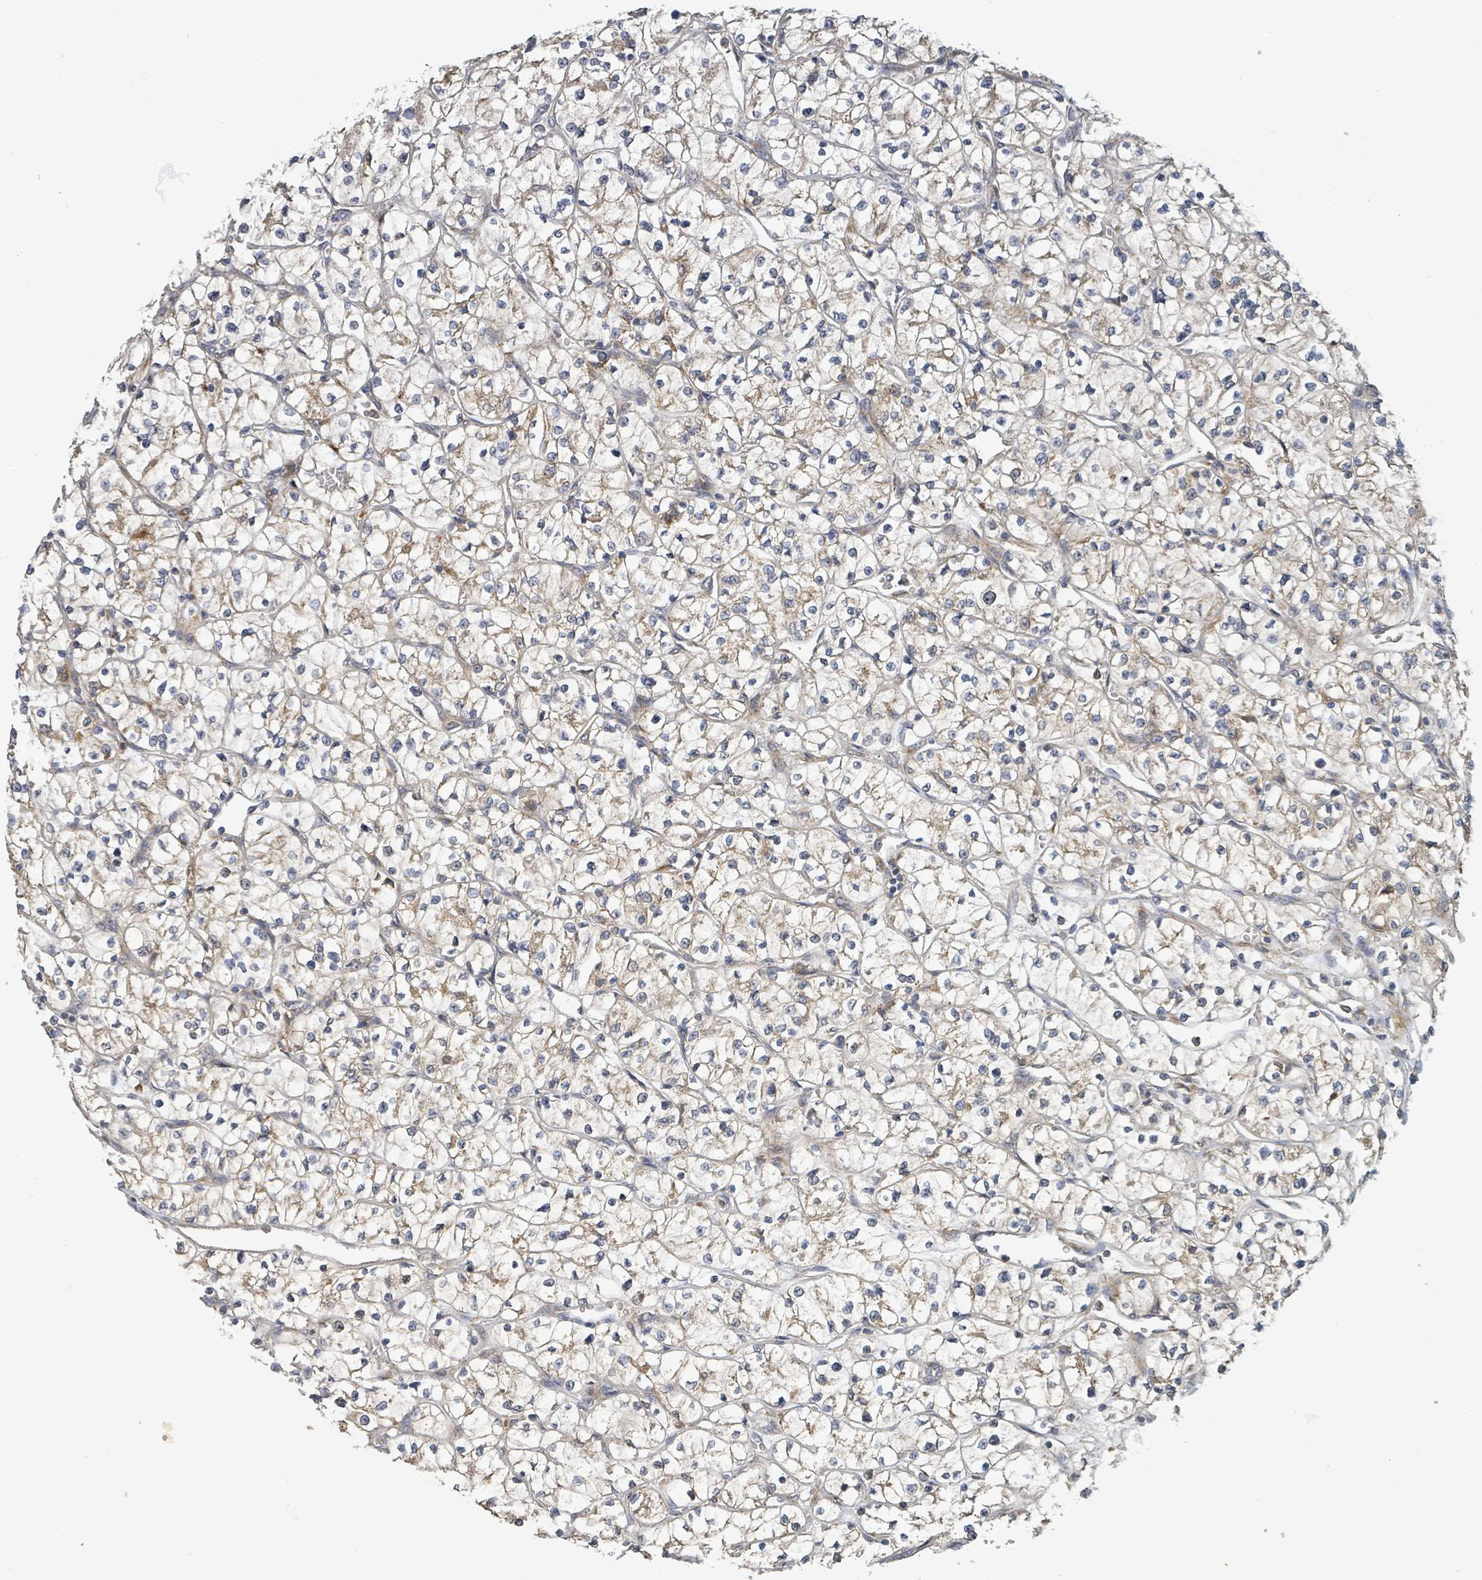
{"staining": {"intensity": "weak", "quantity": ">75%", "location": "cytoplasmic/membranous"}, "tissue": "renal cancer", "cell_type": "Tumor cells", "image_type": "cancer", "snomed": [{"axis": "morphology", "description": "Adenocarcinoma, NOS"}, {"axis": "topography", "description": "Kidney"}], "caption": "High-magnification brightfield microscopy of renal adenocarcinoma stained with DAB (brown) and counterstained with hematoxylin (blue). tumor cells exhibit weak cytoplasmic/membranous expression is identified in about>75% of cells.", "gene": "STARD4", "patient": {"sex": "female", "age": 64}}